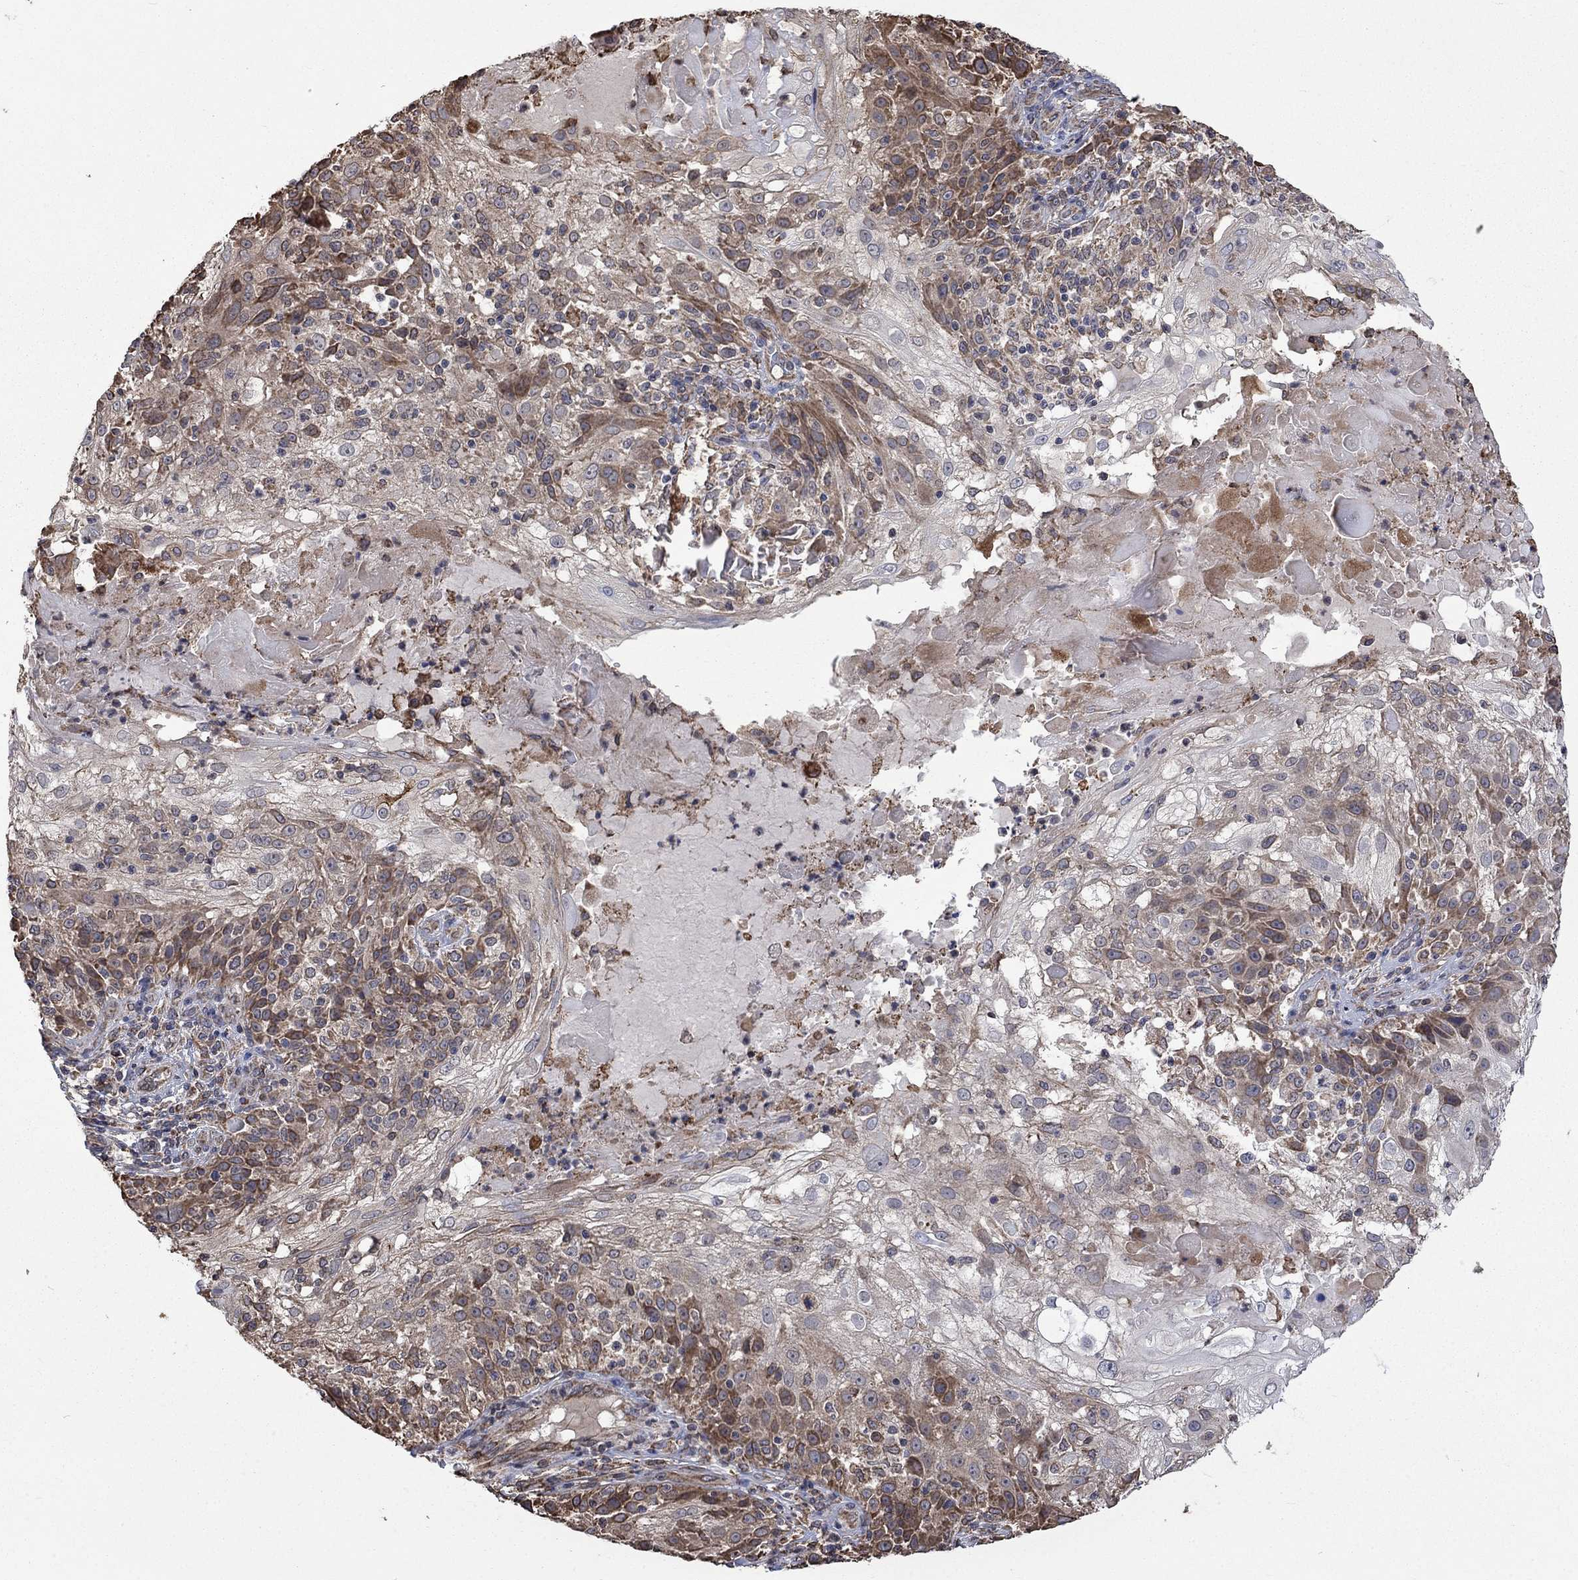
{"staining": {"intensity": "moderate", "quantity": "<25%", "location": "cytoplasmic/membranous"}, "tissue": "skin cancer", "cell_type": "Tumor cells", "image_type": "cancer", "snomed": [{"axis": "morphology", "description": "Normal tissue, NOS"}, {"axis": "morphology", "description": "Squamous cell carcinoma, NOS"}, {"axis": "topography", "description": "Skin"}], "caption": "Skin squamous cell carcinoma stained with a protein marker reveals moderate staining in tumor cells.", "gene": "ESRRA", "patient": {"sex": "female", "age": 83}}